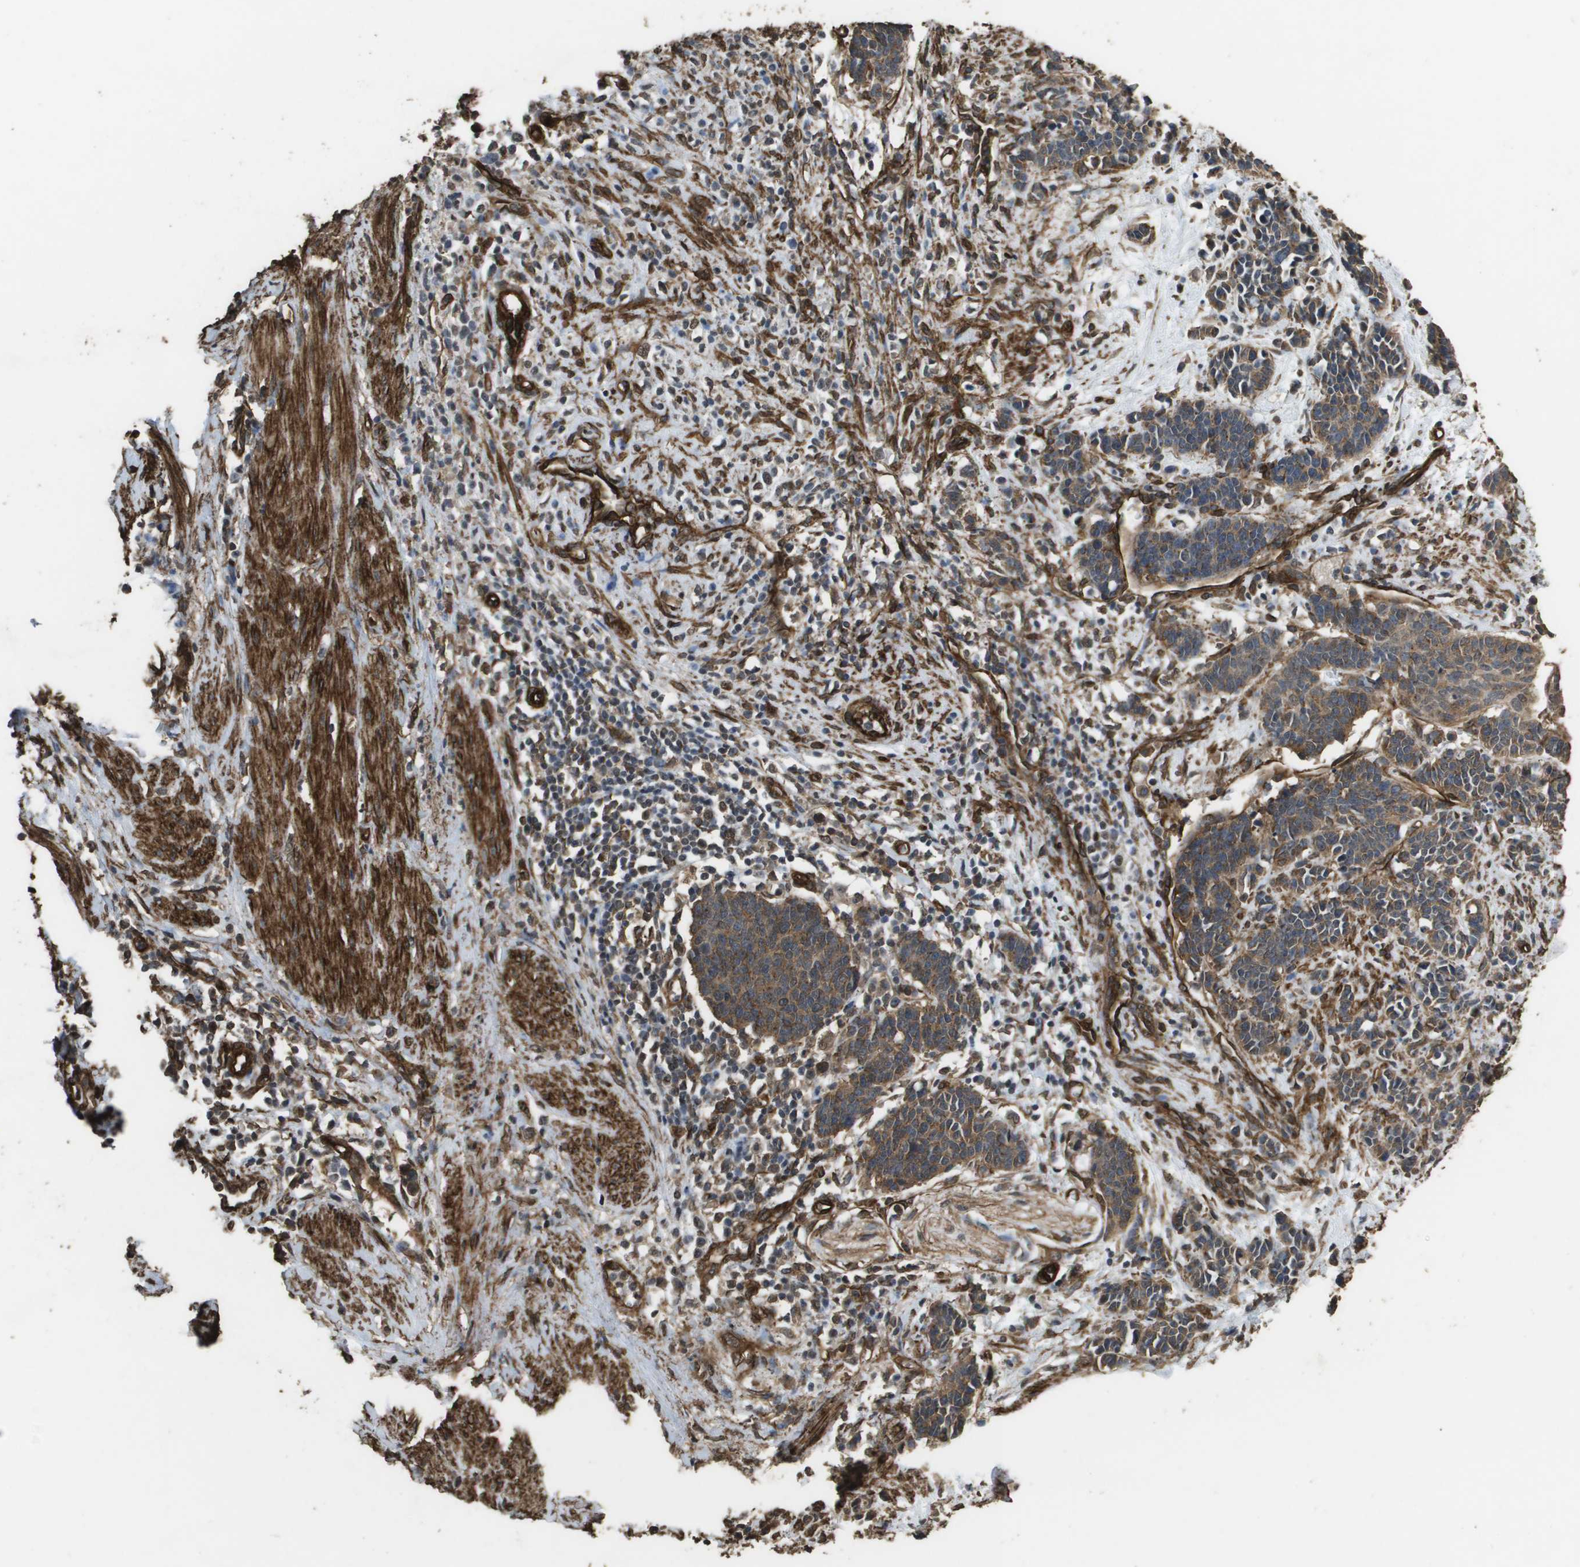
{"staining": {"intensity": "moderate", "quantity": ">75%", "location": "cytoplasmic/membranous"}, "tissue": "cervical cancer", "cell_type": "Tumor cells", "image_type": "cancer", "snomed": [{"axis": "morphology", "description": "Squamous cell carcinoma, NOS"}, {"axis": "topography", "description": "Cervix"}], "caption": "Cervical cancer (squamous cell carcinoma) stained with a brown dye reveals moderate cytoplasmic/membranous positive staining in approximately >75% of tumor cells.", "gene": "AAMP", "patient": {"sex": "female", "age": 35}}